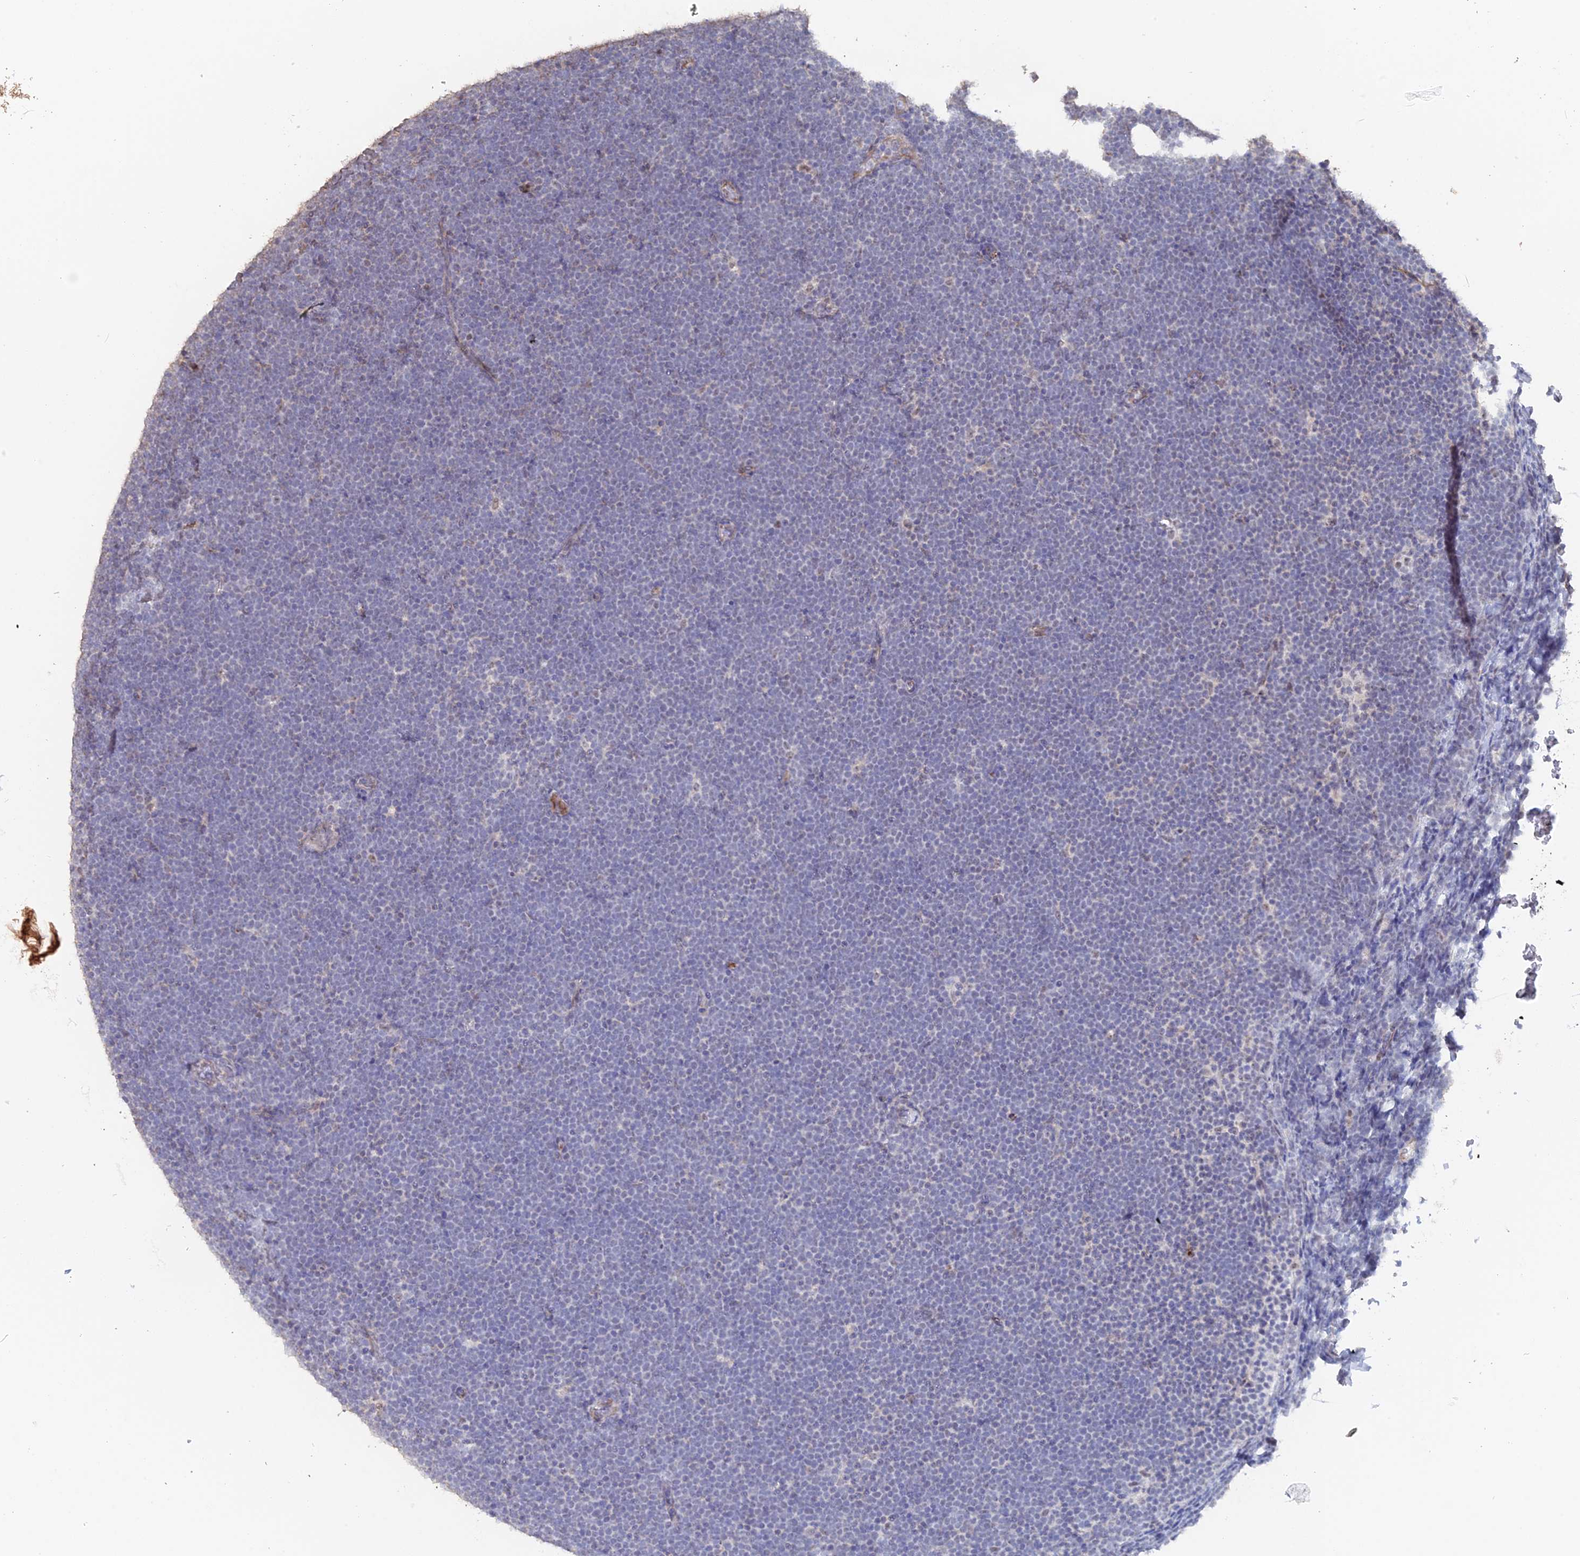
{"staining": {"intensity": "negative", "quantity": "none", "location": "none"}, "tissue": "lymphoma", "cell_type": "Tumor cells", "image_type": "cancer", "snomed": [{"axis": "morphology", "description": "Malignant lymphoma, non-Hodgkin's type, High grade"}, {"axis": "topography", "description": "Lymph node"}], "caption": "Micrograph shows no protein positivity in tumor cells of lymphoma tissue.", "gene": "SEMG2", "patient": {"sex": "male", "age": 13}}